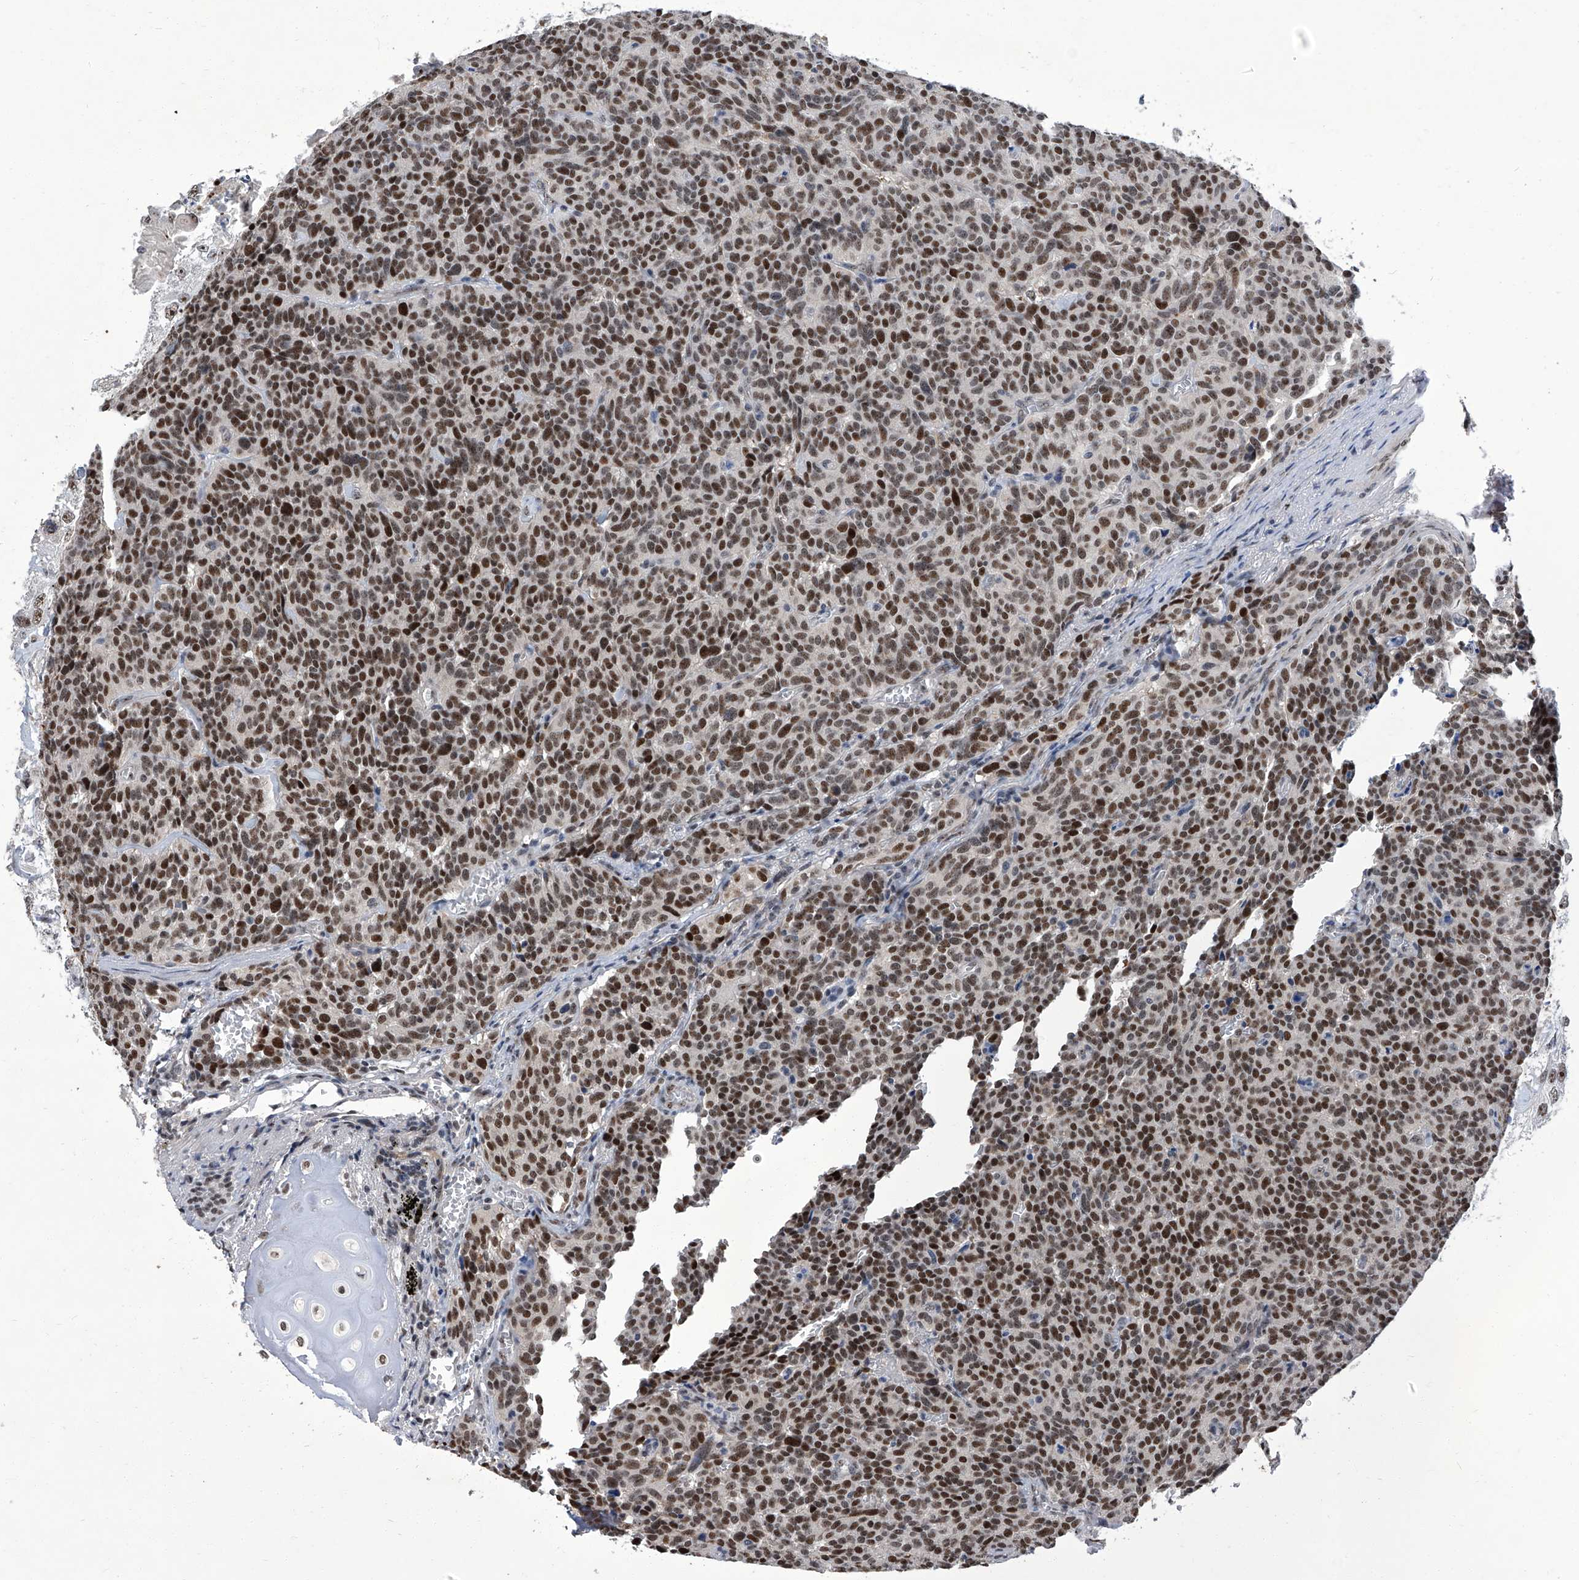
{"staining": {"intensity": "moderate", "quantity": ">75%", "location": "nuclear"}, "tissue": "carcinoid", "cell_type": "Tumor cells", "image_type": "cancer", "snomed": [{"axis": "morphology", "description": "Carcinoid, malignant, NOS"}, {"axis": "topography", "description": "Lung"}], "caption": "The image displays staining of carcinoid, revealing moderate nuclear protein staining (brown color) within tumor cells.", "gene": "CMTR1", "patient": {"sex": "female", "age": 46}}